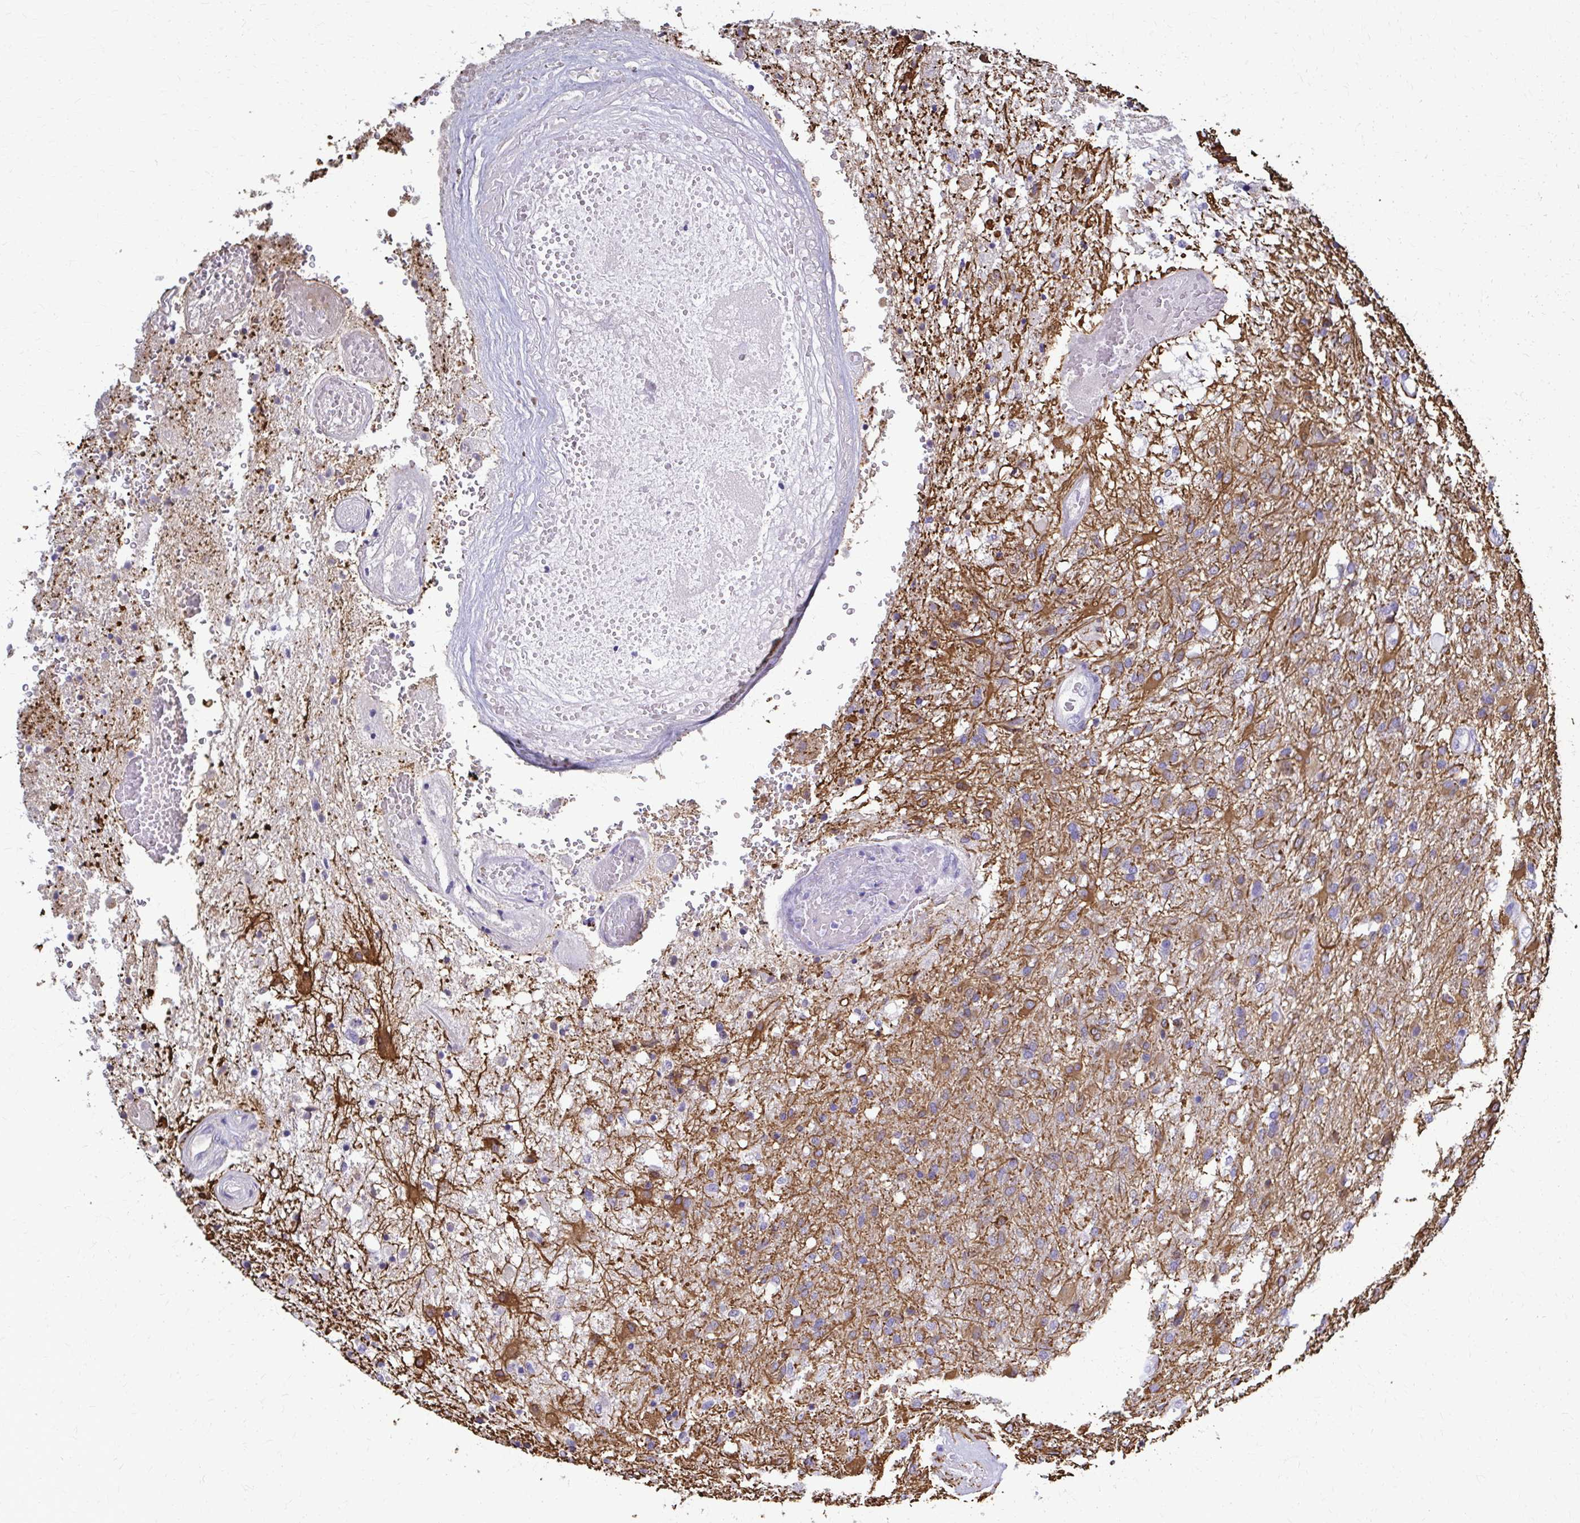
{"staining": {"intensity": "moderate", "quantity": "<25%", "location": "cytoplasmic/membranous"}, "tissue": "glioma", "cell_type": "Tumor cells", "image_type": "cancer", "snomed": [{"axis": "morphology", "description": "Glioma, malignant, High grade"}, {"axis": "topography", "description": "Brain"}], "caption": "Moderate cytoplasmic/membranous protein staining is present in about <25% of tumor cells in glioma.", "gene": "GFAP", "patient": {"sex": "female", "age": 74}}